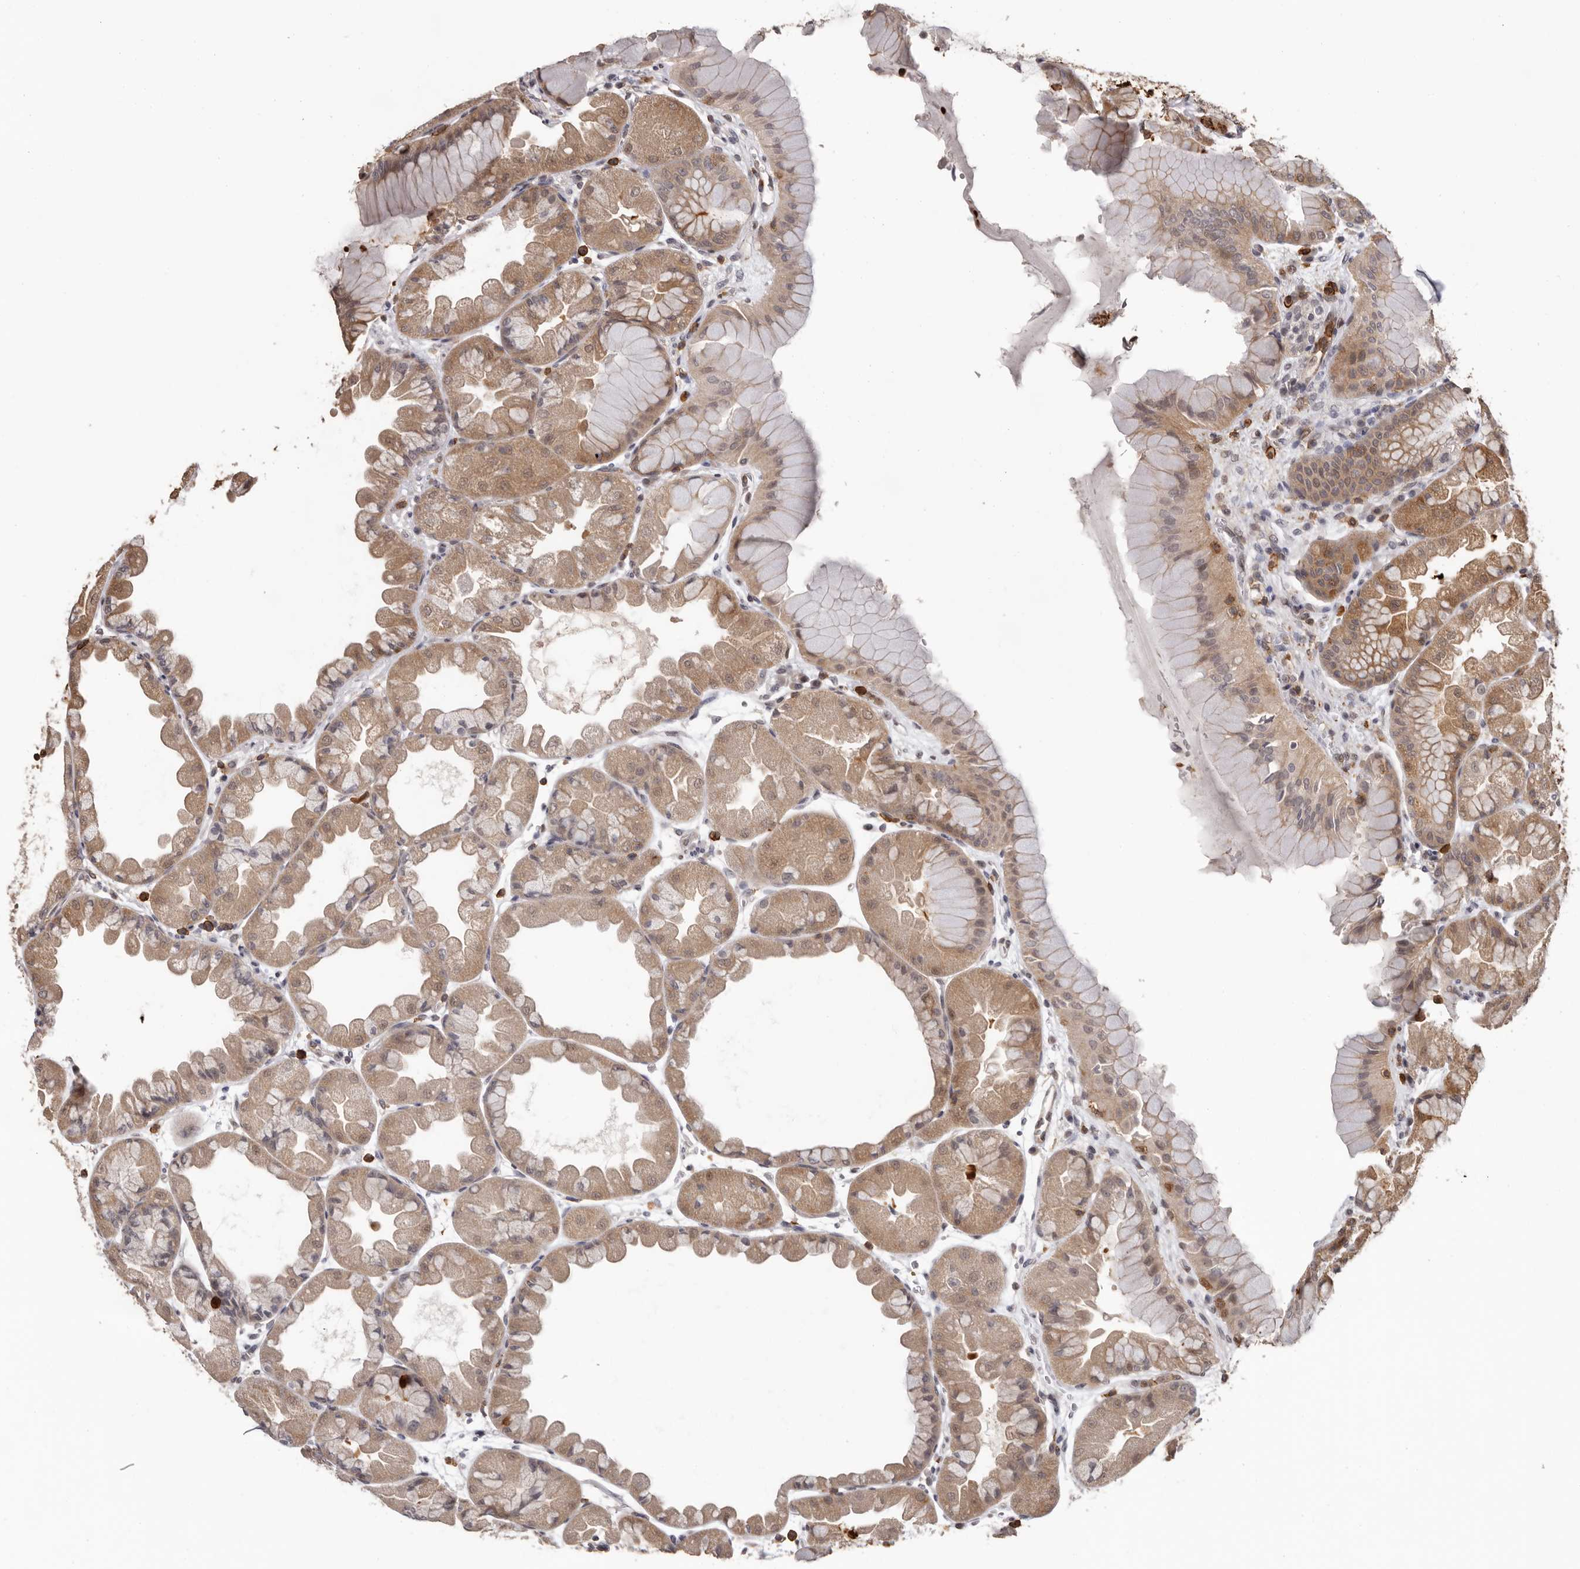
{"staining": {"intensity": "moderate", "quantity": "25%-75%", "location": "cytoplasmic/membranous"}, "tissue": "stomach", "cell_type": "Glandular cells", "image_type": "normal", "snomed": [{"axis": "morphology", "description": "Normal tissue, NOS"}, {"axis": "topography", "description": "Stomach, upper"}], "caption": "Benign stomach exhibits moderate cytoplasmic/membranous staining in about 25%-75% of glandular cells, visualized by immunohistochemistry.", "gene": "PRR12", "patient": {"sex": "male", "age": 47}}